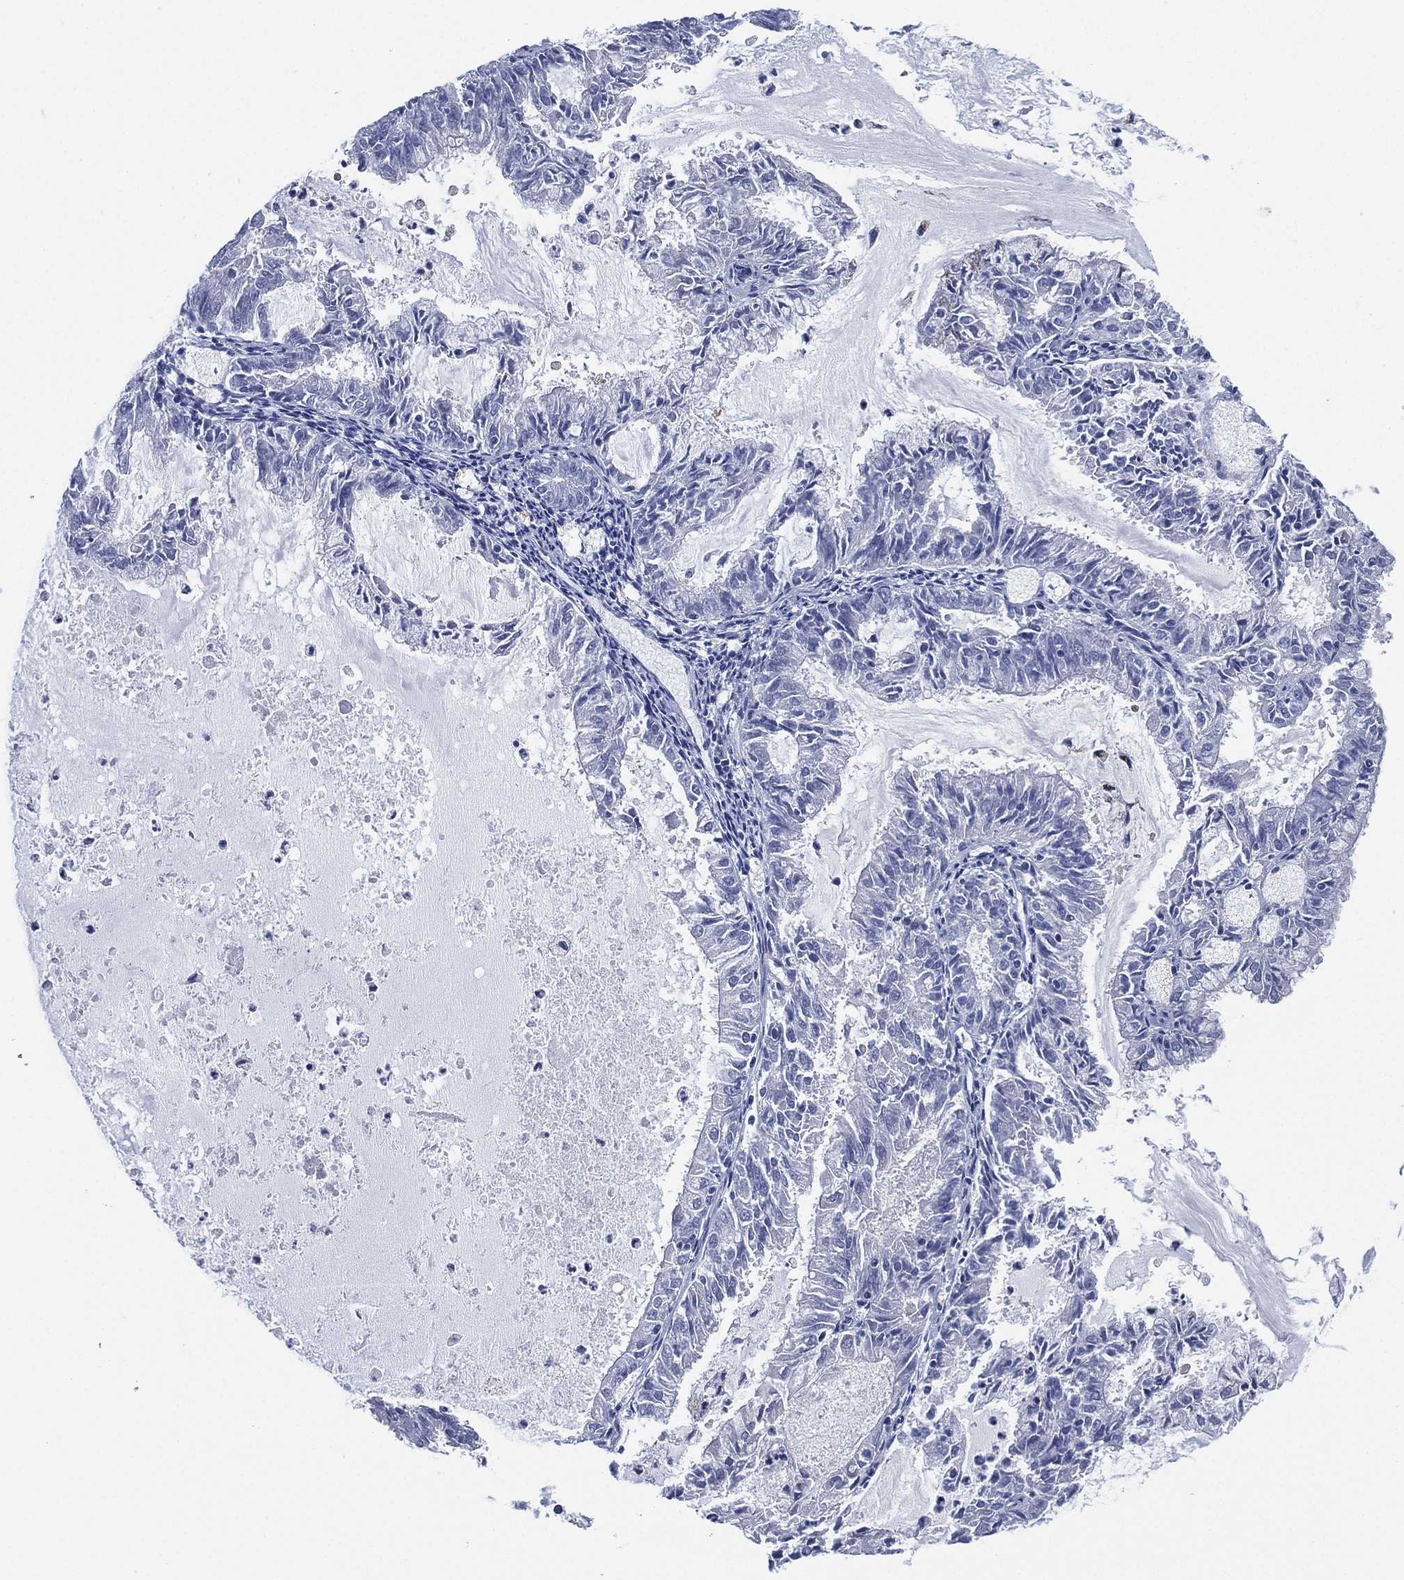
{"staining": {"intensity": "negative", "quantity": "none", "location": "none"}, "tissue": "endometrial cancer", "cell_type": "Tumor cells", "image_type": "cancer", "snomed": [{"axis": "morphology", "description": "Adenocarcinoma, NOS"}, {"axis": "topography", "description": "Endometrium"}], "caption": "A photomicrograph of endometrial cancer (adenocarcinoma) stained for a protein shows no brown staining in tumor cells.", "gene": "C5orf46", "patient": {"sex": "female", "age": 57}}